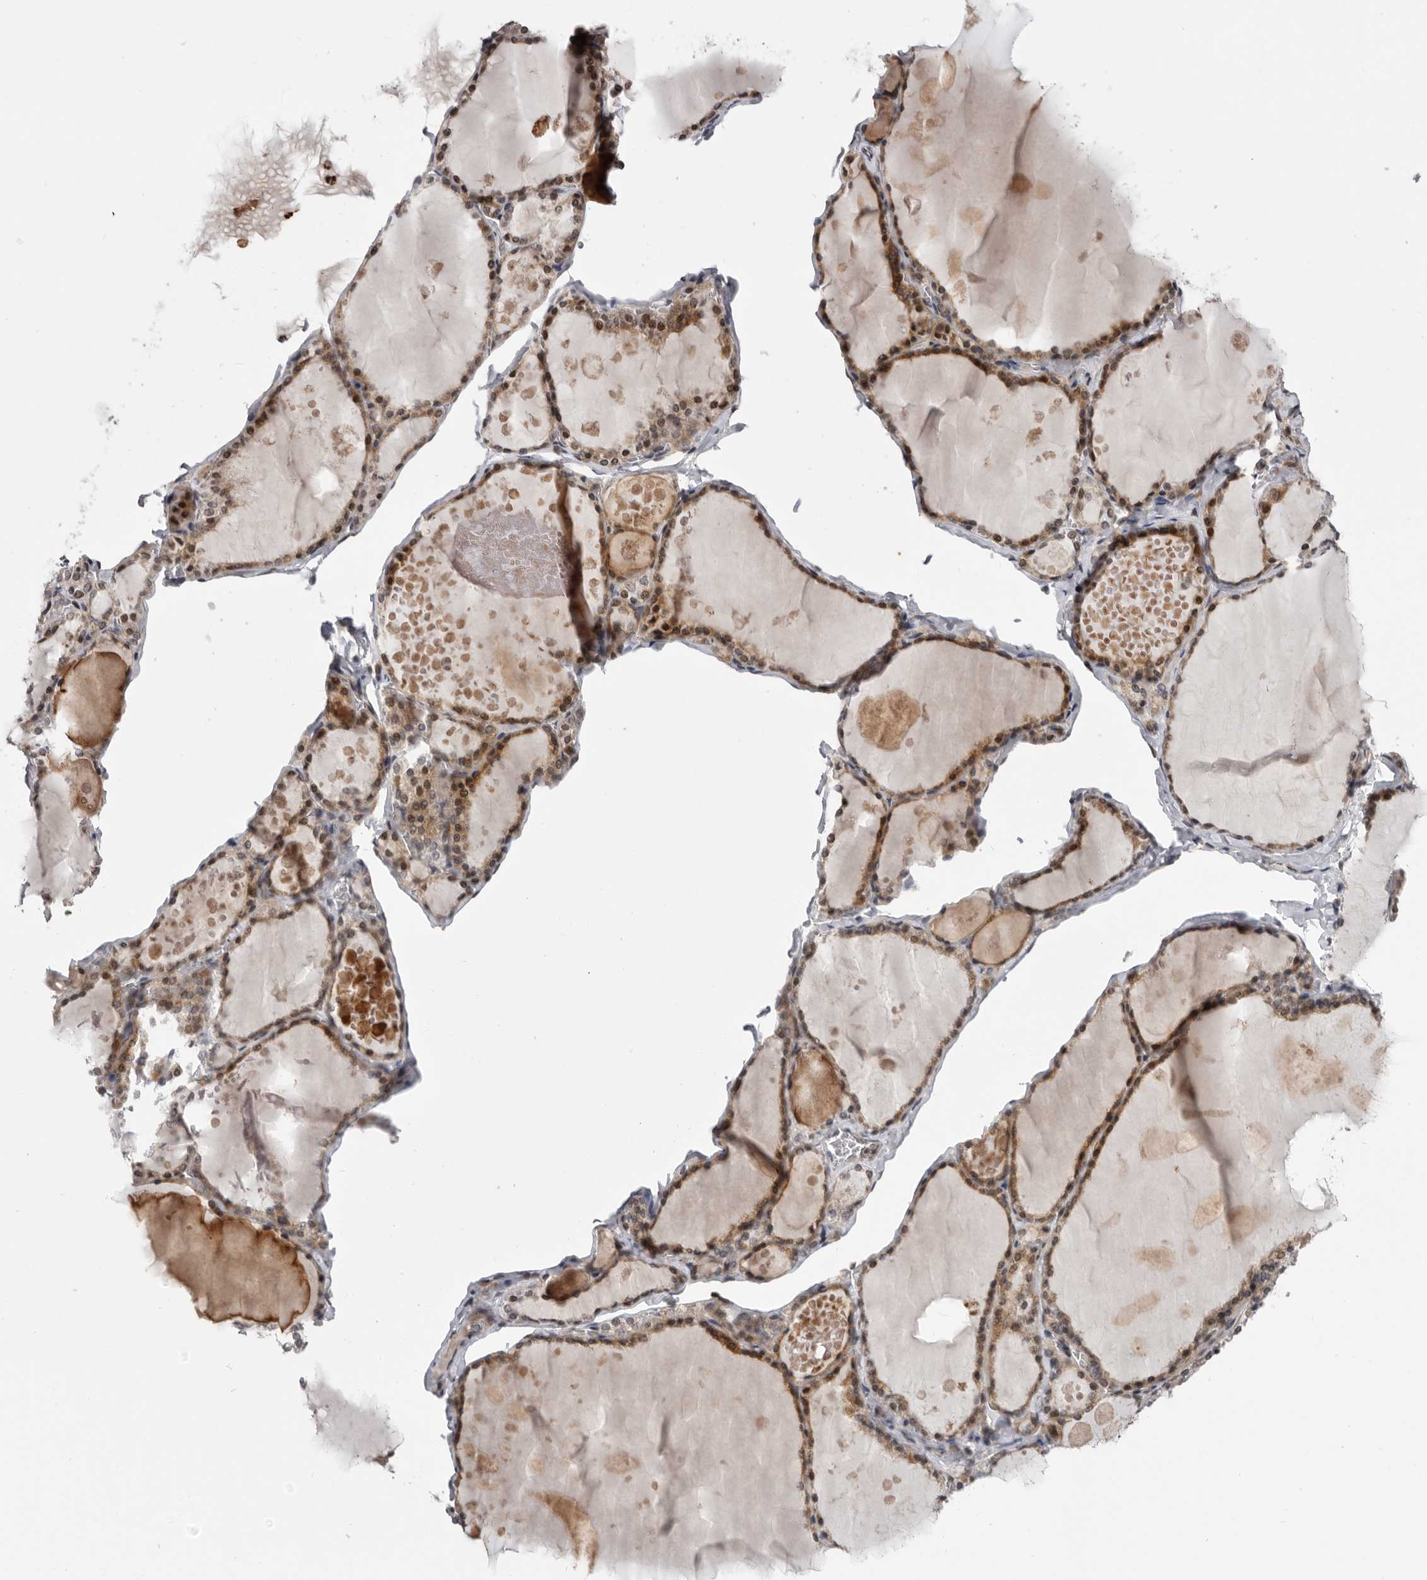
{"staining": {"intensity": "moderate", "quantity": ">75%", "location": "cytoplasmic/membranous,nuclear"}, "tissue": "thyroid gland", "cell_type": "Glandular cells", "image_type": "normal", "snomed": [{"axis": "morphology", "description": "Normal tissue, NOS"}, {"axis": "topography", "description": "Thyroid gland"}], "caption": "The image exhibits a brown stain indicating the presence of a protein in the cytoplasmic/membranous,nuclear of glandular cells in thyroid gland. (Stains: DAB (3,3'-diaminobenzidine) in brown, nuclei in blue, Microscopy: brightfield microscopy at high magnification).", "gene": "AZIN1", "patient": {"sex": "male", "age": 56}}